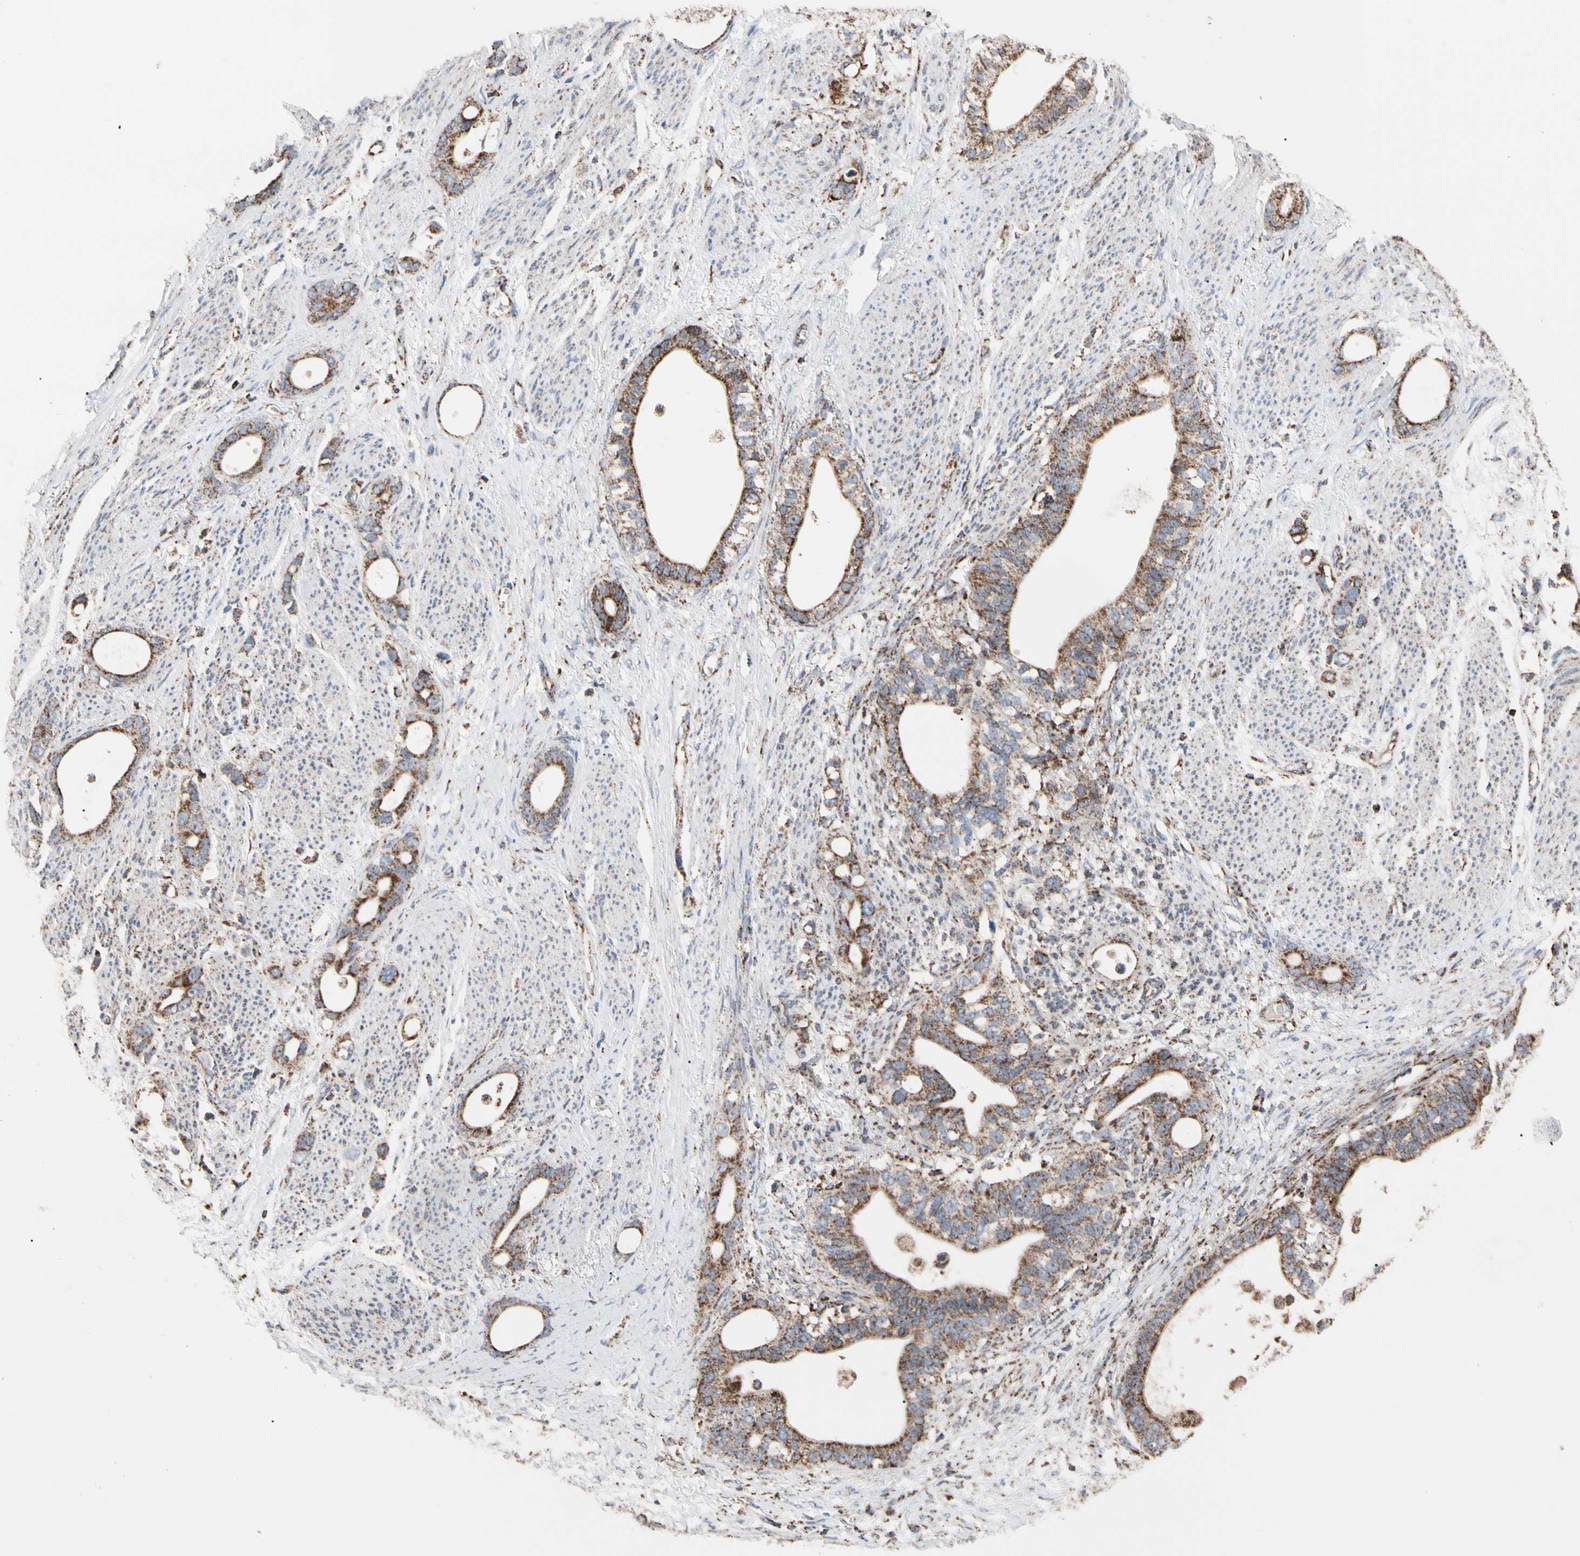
{"staining": {"intensity": "strong", "quantity": ">75%", "location": "cytoplasmic/membranous"}, "tissue": "stomach cancer", "cell_type": "Tumor cells", "image_type": "cancer", "snomed": [{"axis": "morphology", "description": "Adenocarcinoma, NOS"}, {"axis": "topography", "description": "Stomach"}], "caption": "Immunohistochemical staining of human stomach cancer exhibits strong cytoplasmic/membranous protein expression in about >75% of tumor cells. (DAB IHC, brown staining for protein, blue staining for nuclei).", "gene": "FAM110B", "patient": {"sex": "female", "age": 75}}